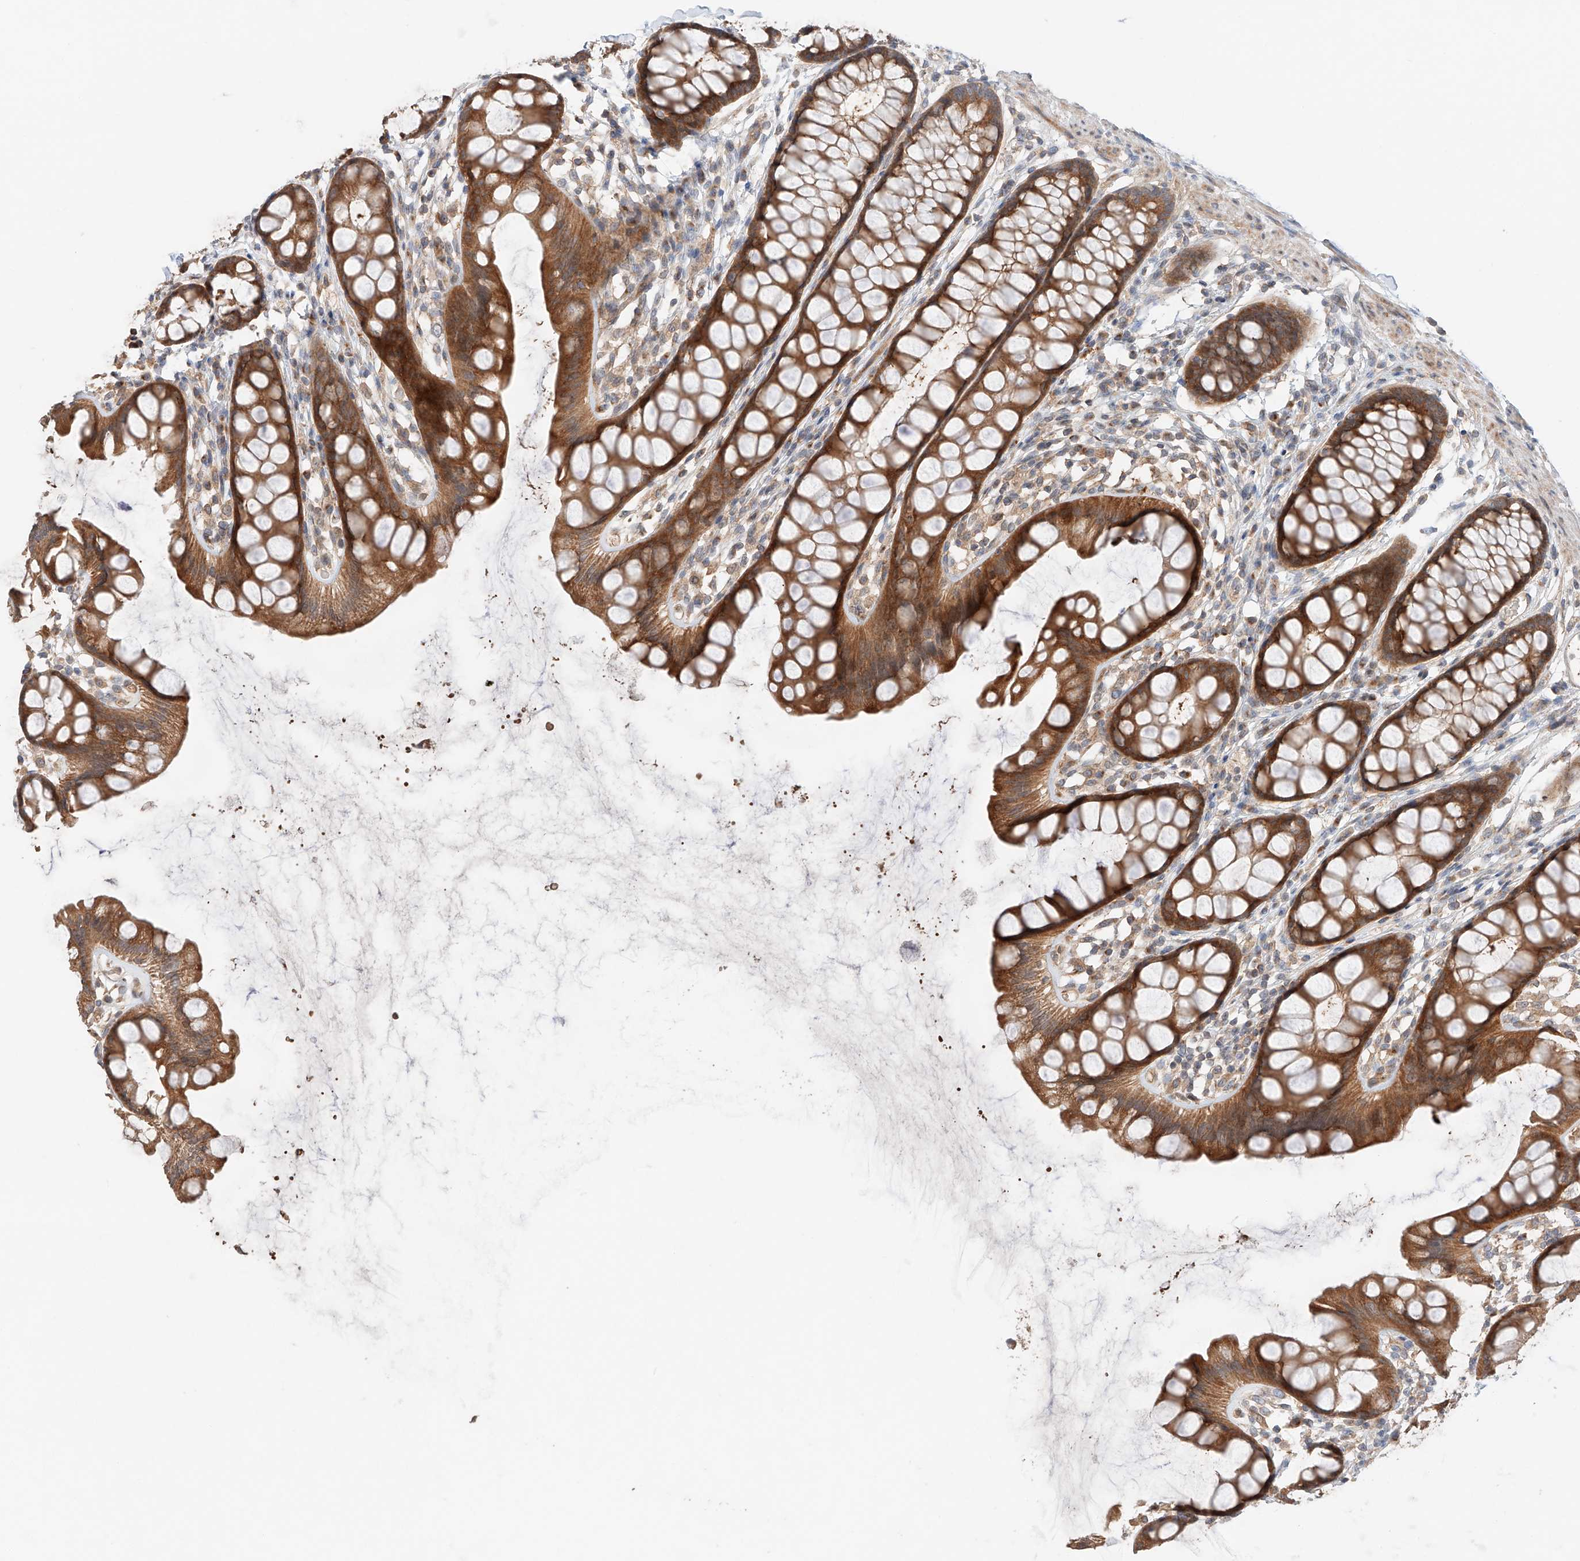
{"staining": {"intensity": "strong", "quantity": ">75%", "location": "cytoplasmic/membranous"}, "tissue": "rectum", "cell_type": "Glandular cells", "image_type": "normal", "snomed": [{"axis": "morphology", "description": "Normal tissue, NOS"}, {"axis": "topography", "description": "Rectum"}], "caption": "A high-resolution image shows immunohistochemistry staining of benign rectum, which shows strong cytoplasmic/membranous expression in approximately >75% of glandular cells.", "gene": "XPNPEP1", "patient": {"sex": "female", "age": 65}}